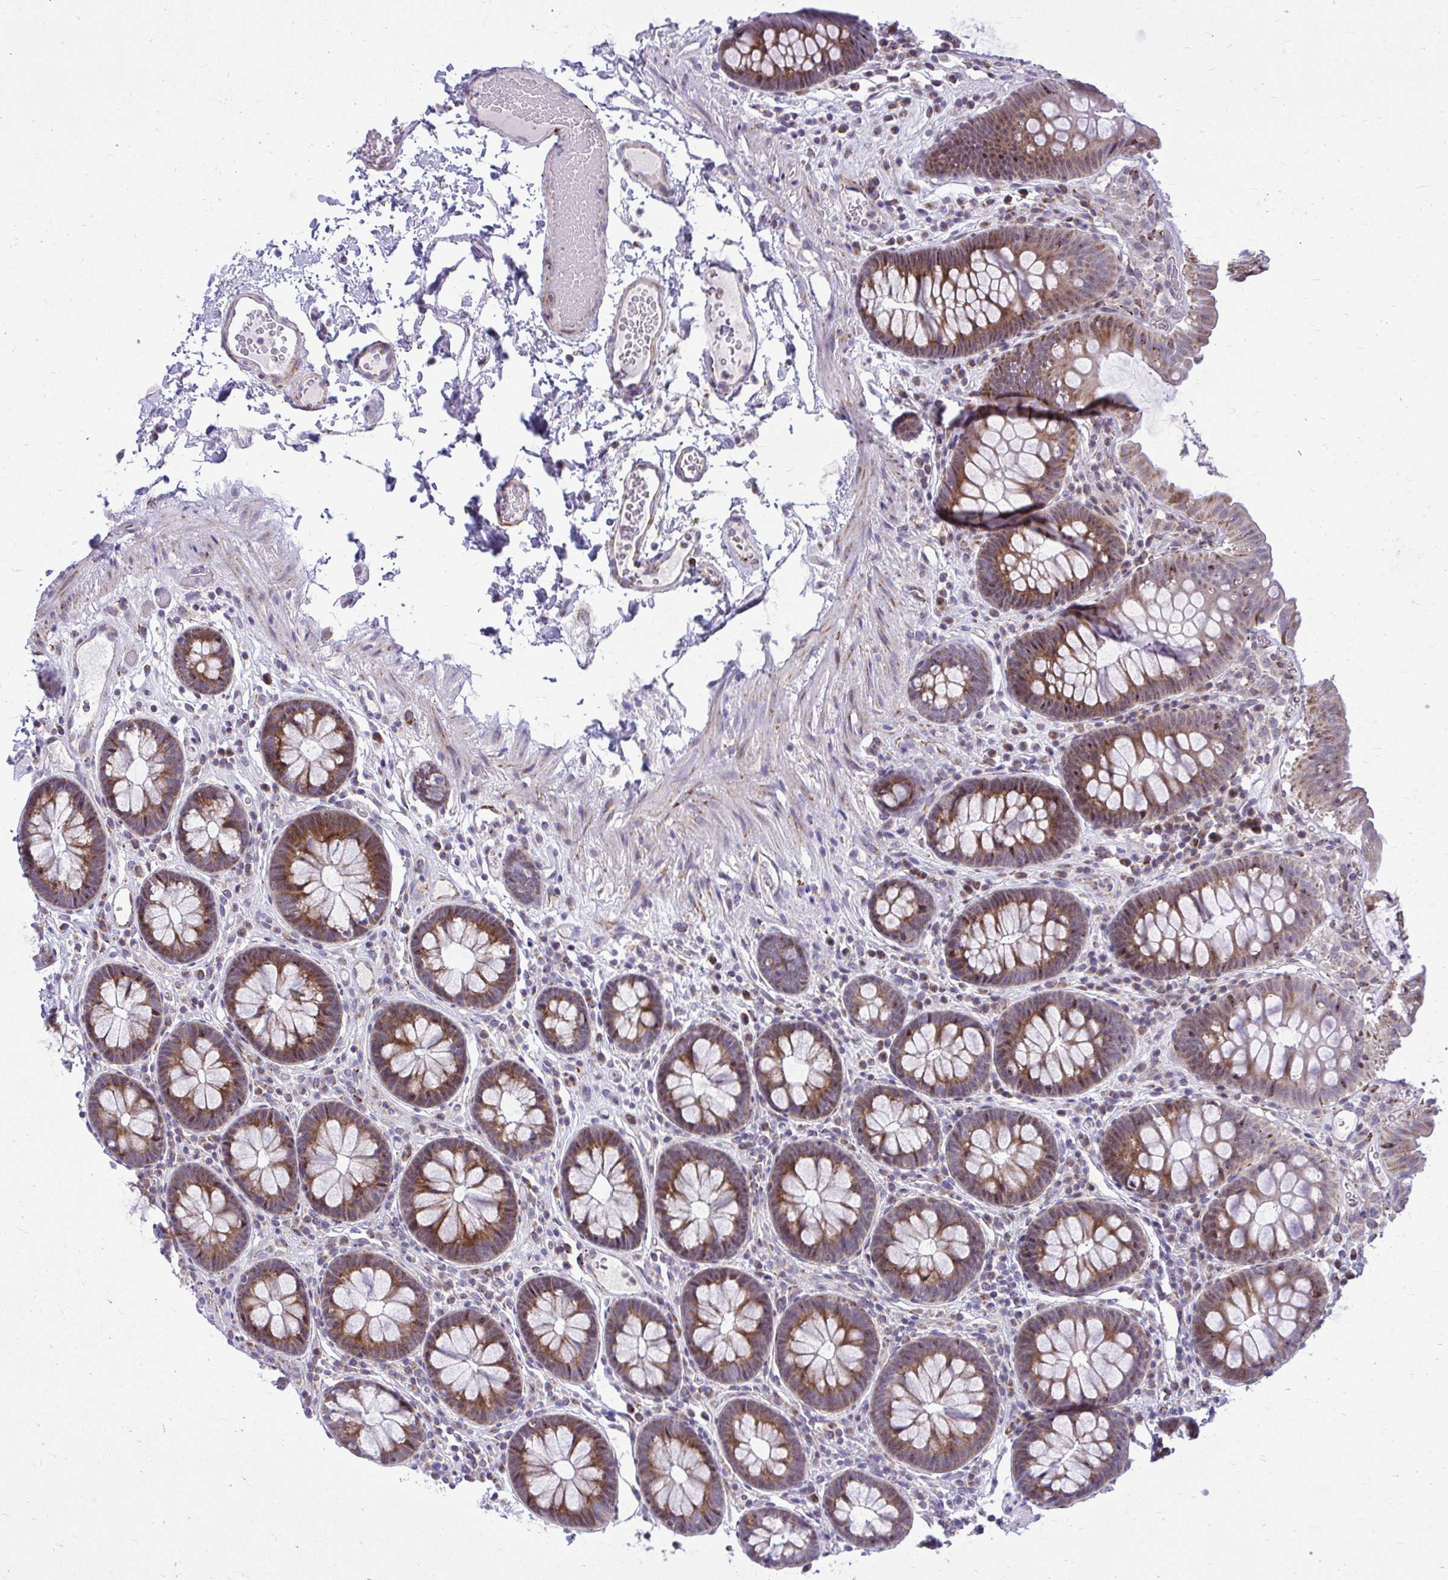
{"staining": {"intensity": "negative", "quantity": "none", "location": "none"}, "tissue": "colon", "cell_type": "Endothelial cells", "image_type": "normal", "snomed": [{"axis": "morphology", "description": "Normal tissue, NOS"}, {"axis": "topography", "description": "Colon"}, {"axis": "topography", "description": "Peripheral nerve tissue"}], "caption": "Immunohistochemical staining of benign human colon reveals no significant positivity in endothelial cells. (DAB immunohistochemistry (IHC) with hematoxylin counter stain).", "gene": "GPRIN3", "patient": {"sex": "male", "age": 84}}